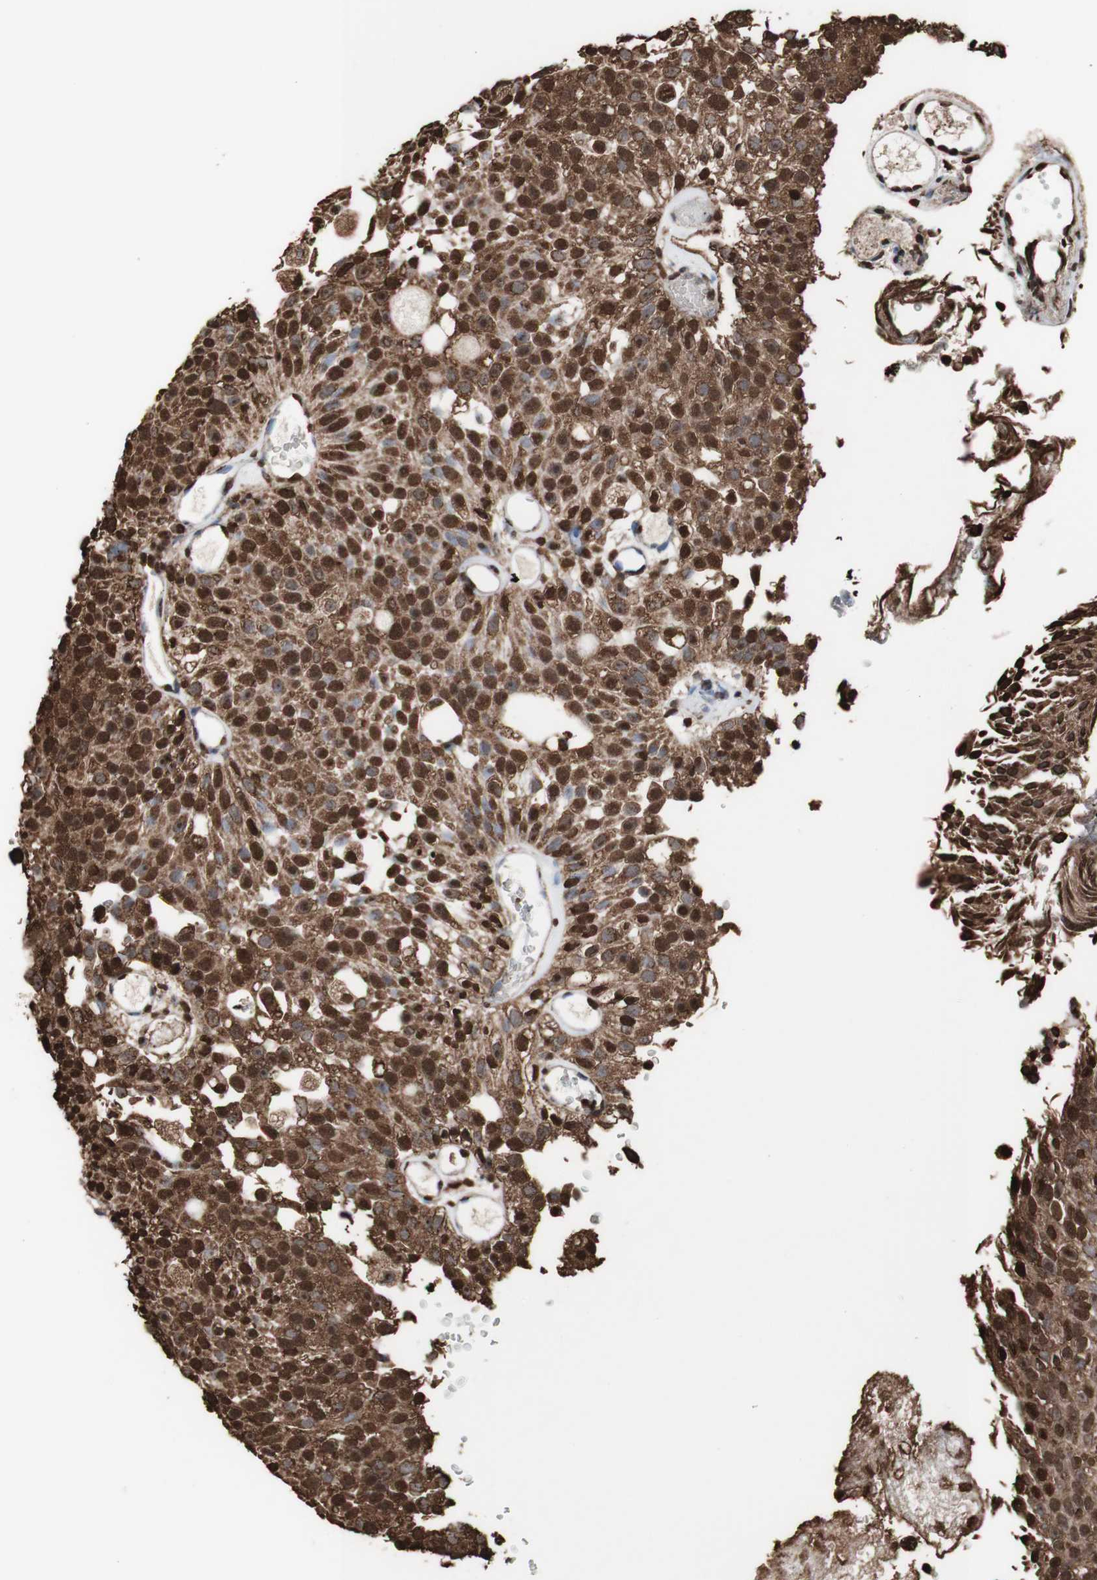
{"staining": {"intensity": "strong", "quantity": ">75%", "location": "cytoplasmic/membranous,nuclear"}, "tissue": "urothelial cancer", "cell_type": "Tumor cells", "image_type": "cancer", "snomed": [{"axis": "morphology", "description": "Urothelial carcinoma, Low grade"}, {"axis": "topography", "description": "Urinary bladder"}], "caption": "Urothelial carcinoma (low-grade) tissue exhibits strong cytoplasmic/membranous and nuclear staining in approximately >75% of tumor cells, visualized by immunohistochemistry.", "gene": "PIDD1", "patient": {"sex": "male", "age": 78}}